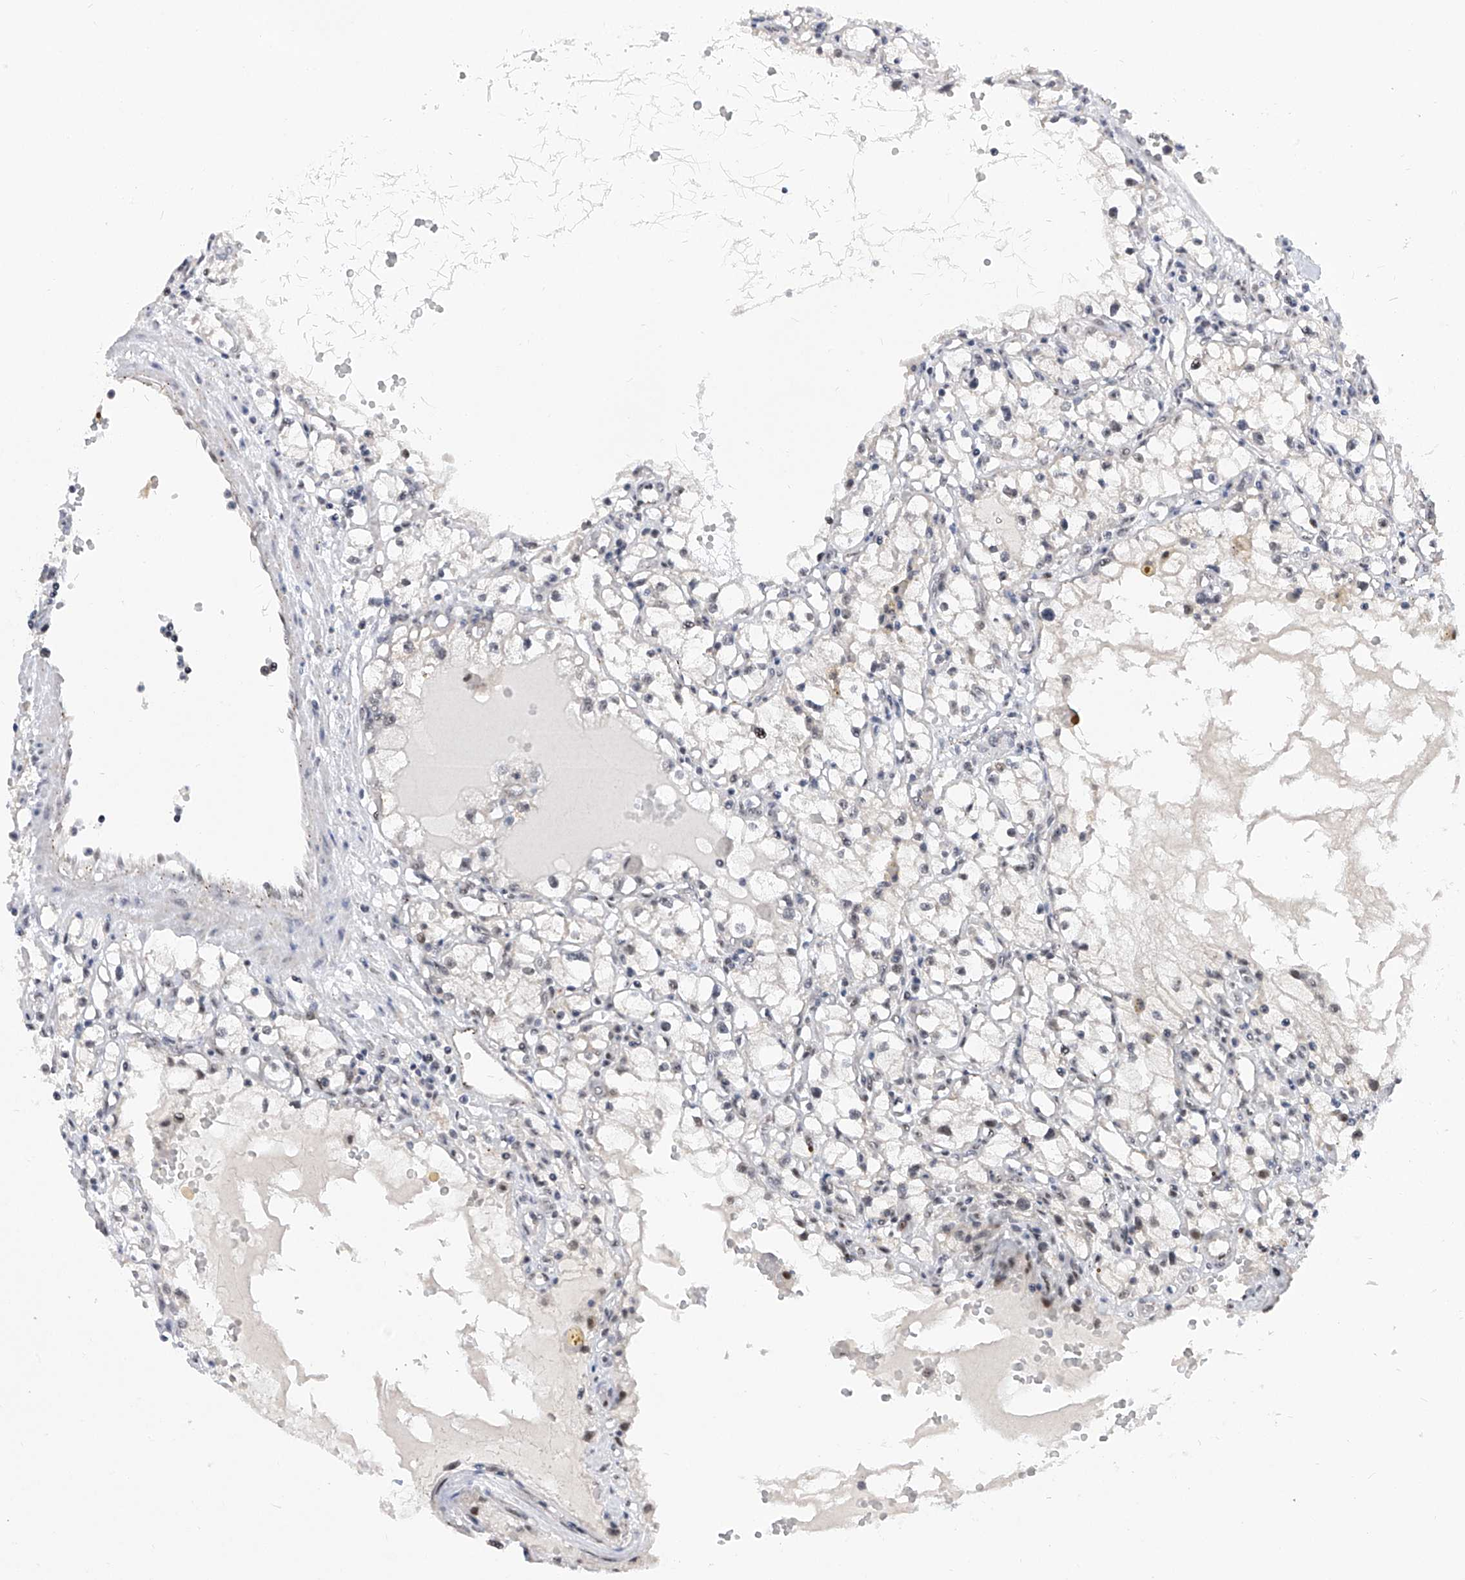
{"staining": {"intensity": "negative", "quantity": "none", "location": "none"}, "tissue": "renal cancer", "cell_type": "Tumor cells", "image_type": "cancer", "snomed": [{"axis": "morphology", "description": "Adenocarcinoma, NOS"}, {"axis": "topography", "description": "Kidney"}], "caption": "A high-resolution photomicrograph shows IHC staining of renal adenocarcinoma, which shows no significant expression in tumor cells. (DAB (3,3'-diaminobenzidine) immunohistochemistry with hematoxylin counter stain).", "gene": "RAD54L", "patient": {"sex": "male", "age": 56}}